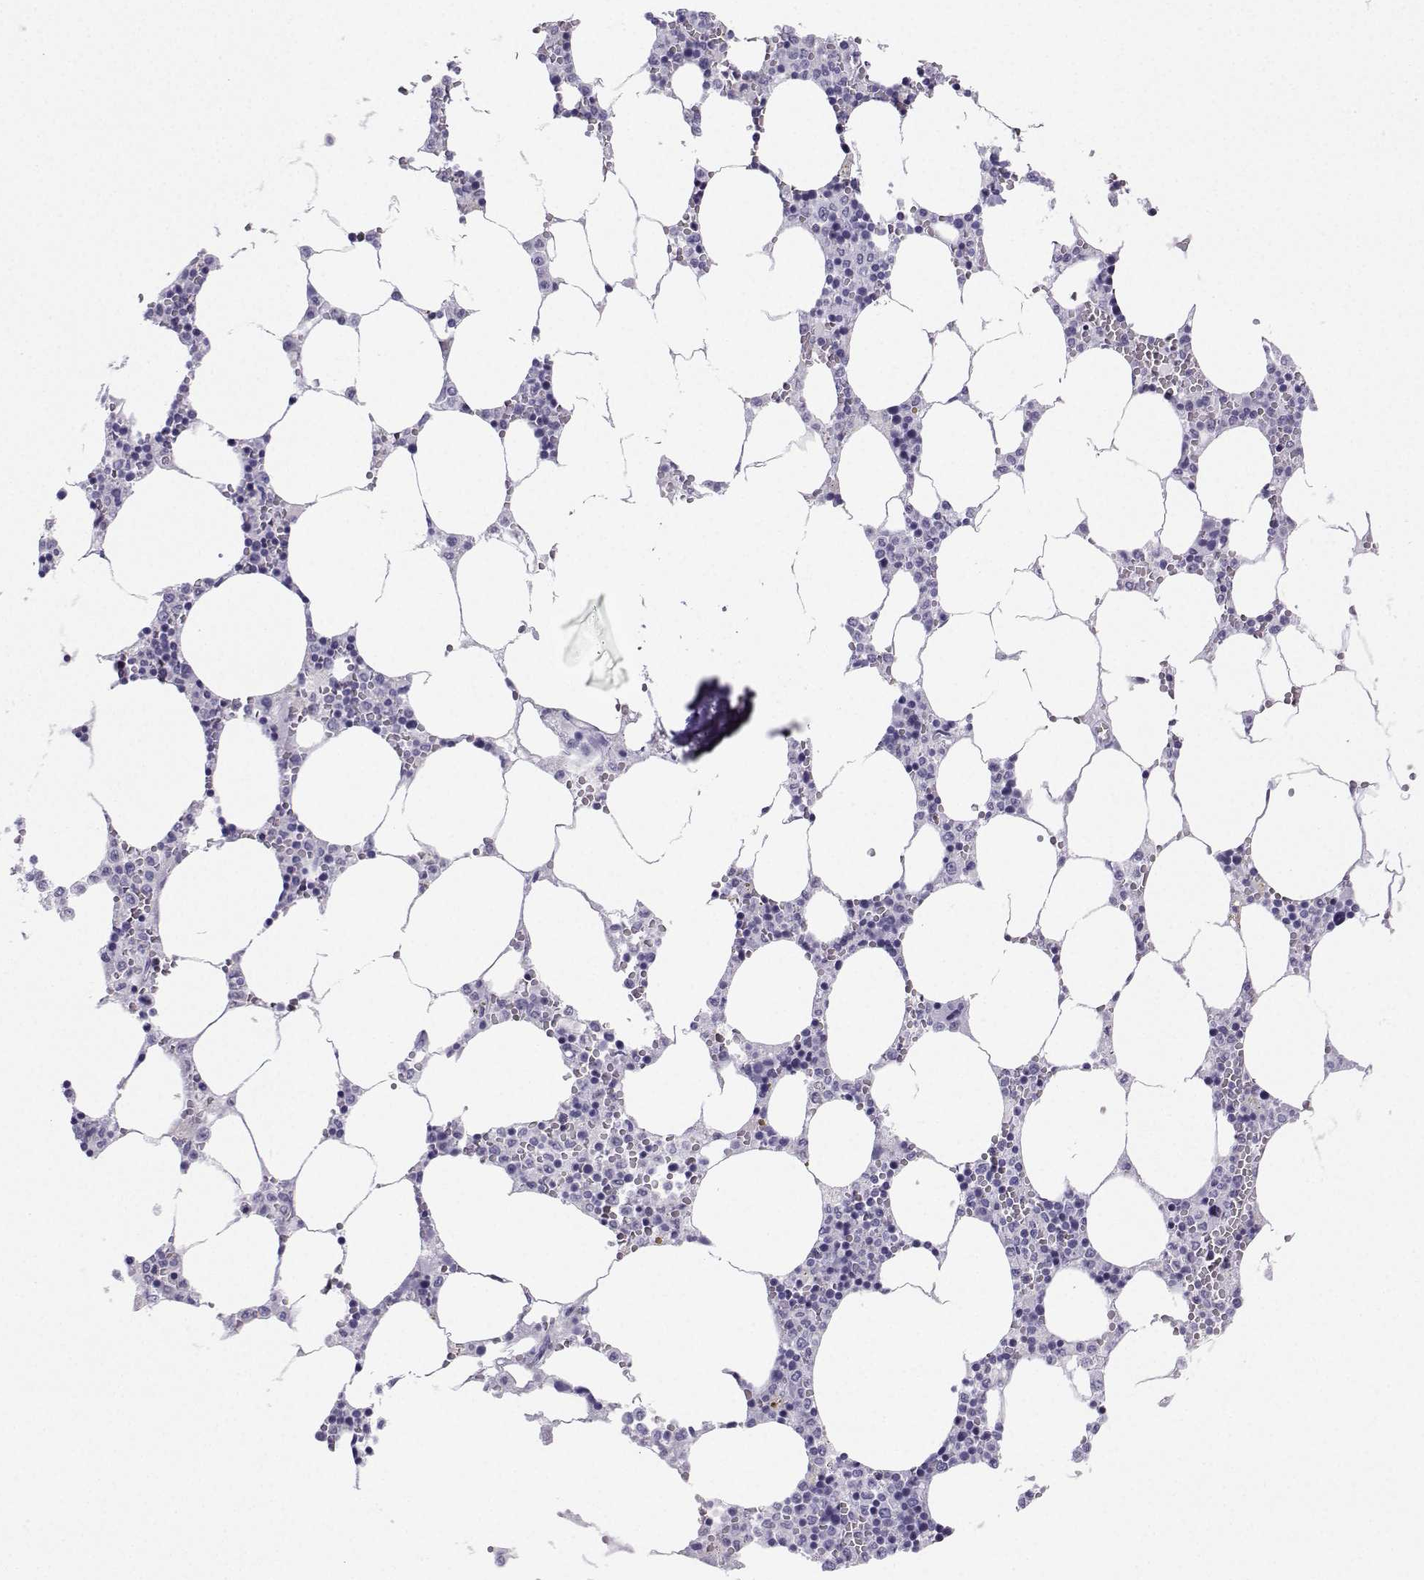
{"staining": {"intensity": "negative", "quantity": "none", "location": "none"}, "tissue": "bone marrow", "cell_type": "Hematopoietic cells", "image_type": "normal", "snomed": [{"axis": "morphology", "description": "Normal tissue, NOS"}, {"axis": "topography", "description": "Bone marrow"}], "caption": "This is a micrograph of IHC staining of benign bone marrow, which shows no positivity in hematopoietic cells.", "gene": "NEFL", "patient": {"sex": "female", "age": 64}}